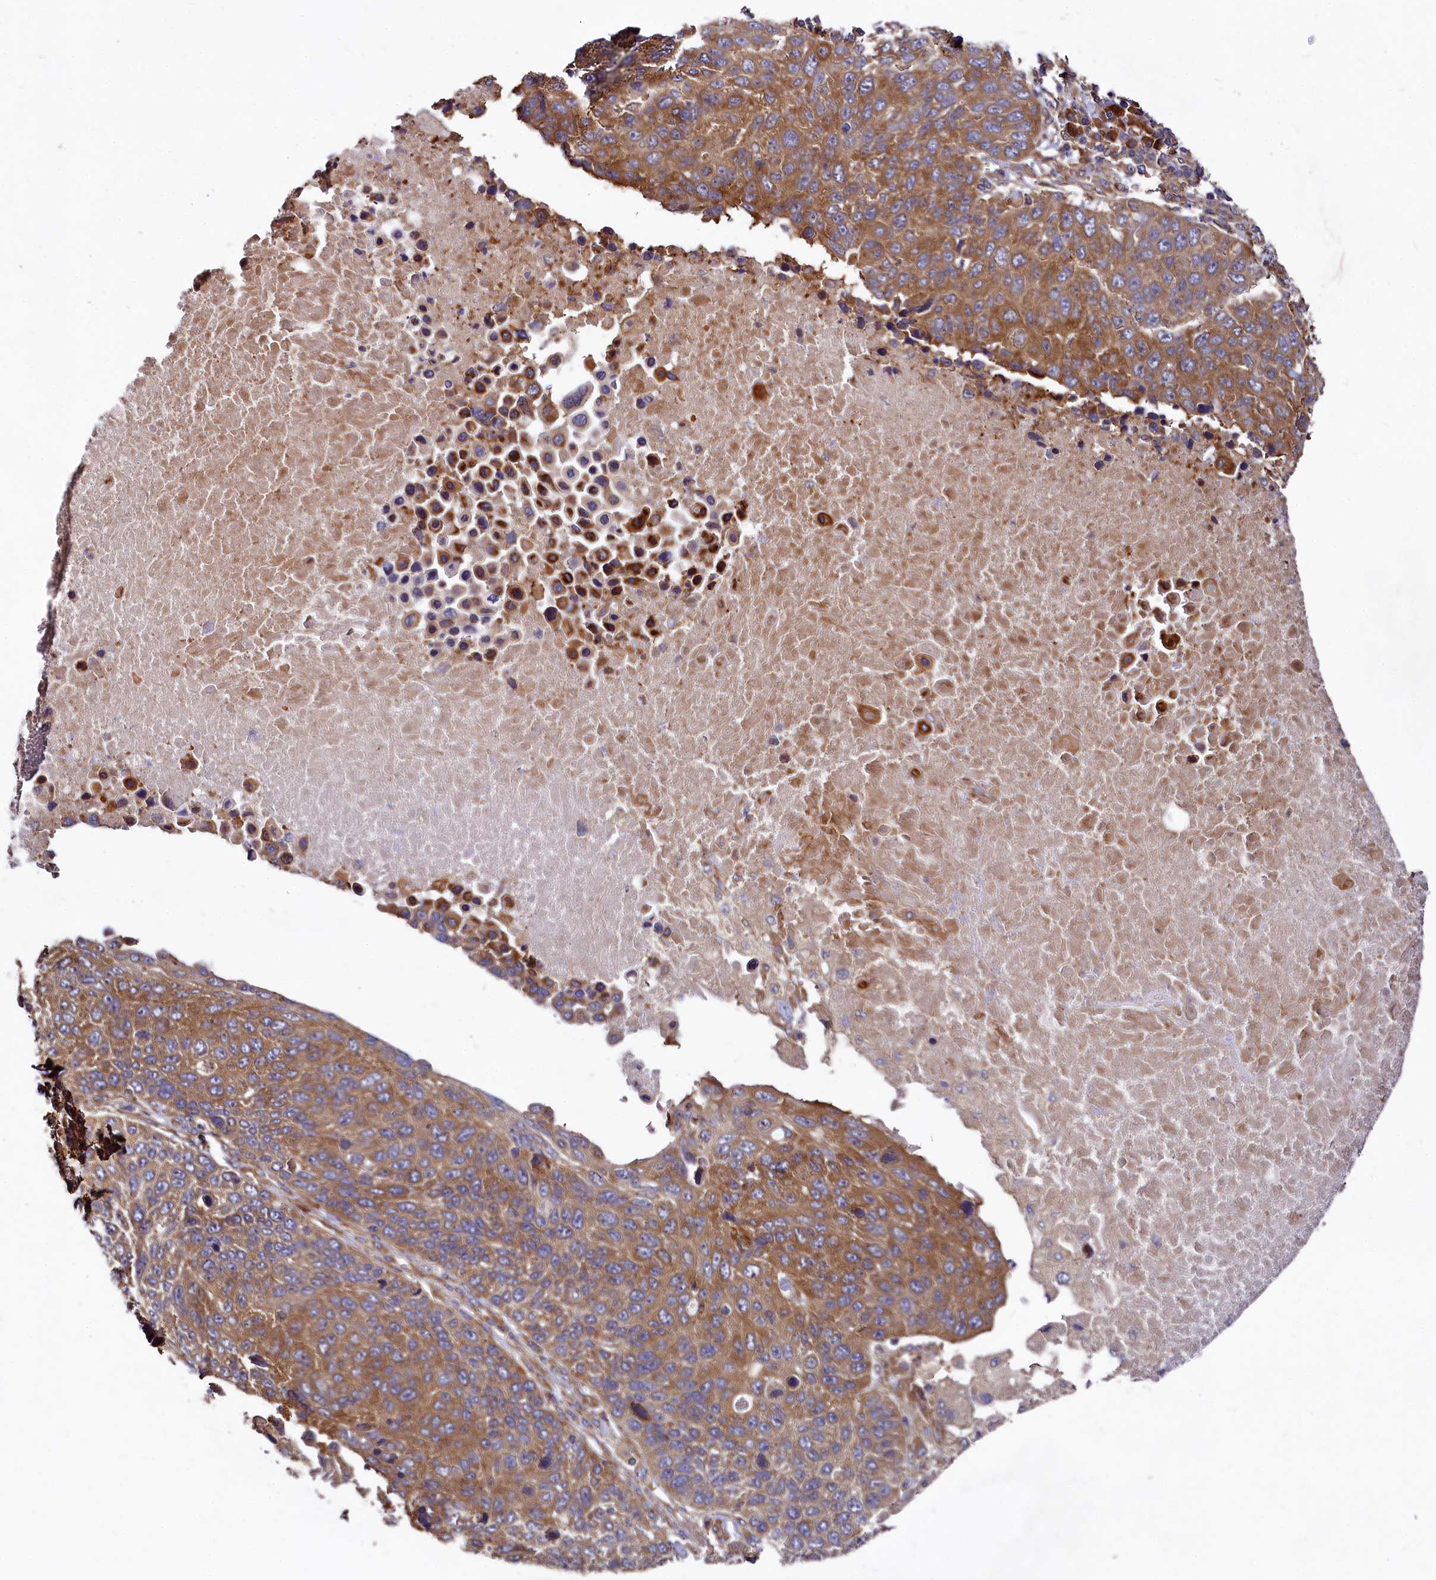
{"staining": {"intensity": "strong", "quantity": ">75%", "location": "cytoplasmic/membranous"}, "tissue": "lung cancer", "cell_type": "Tumor cells", "image_type": "cancer", "snomed": [{"axis": "morphology", "description": "Normal tissue, NOS"}, {"axis": "morphology", "description": "Squamous cell carcinoma, NOS"}, {"axis": "topography", "description": "Lymph node"}, {"axis": "topography", "description": "Lung"}], "caption": "A brown stain highlights strong cytoplasmic/membranous staining of a protein in lung cancer tumor cells.", "gene": "EIF2B2", "patient": {"sex": "male", "age": 66}}